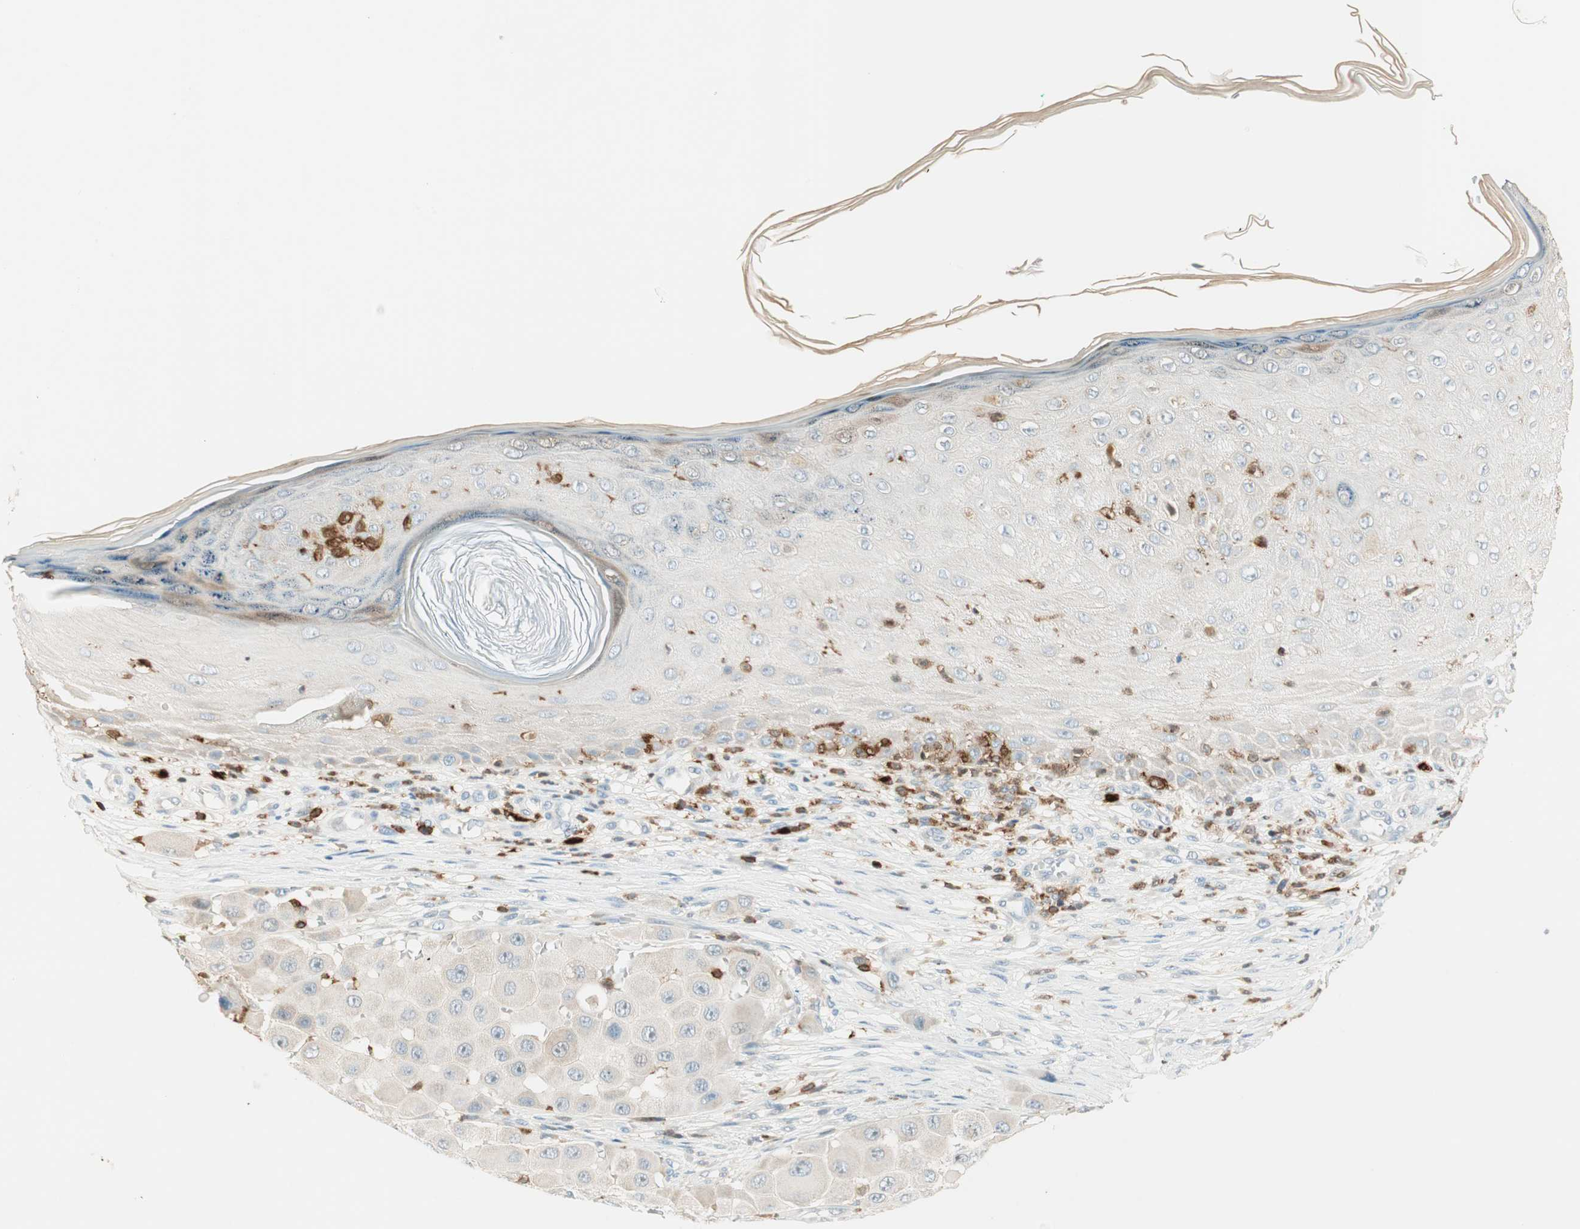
{"staining": {"intensity": "weak", "quantity": "25%-75%", "location": "cytoplasmic/membranous"}, "tissue": "melanoma", "cell_type": "Tumor cells", "image_type": "cancer", "snomed": [{"axis": "morphology", "description": "Malignant melanoma, NOS"}, {"axis": "topography", "description": "Skin"}], "caption": "Immunohistochemical staining of malignant melanoma shows low levels of weak cytoplasmic/membranous positivity in approximately 25%-75% of tumor cells.", "gene": "HPGD", "patient": {"sex": "female", "age": 81}}